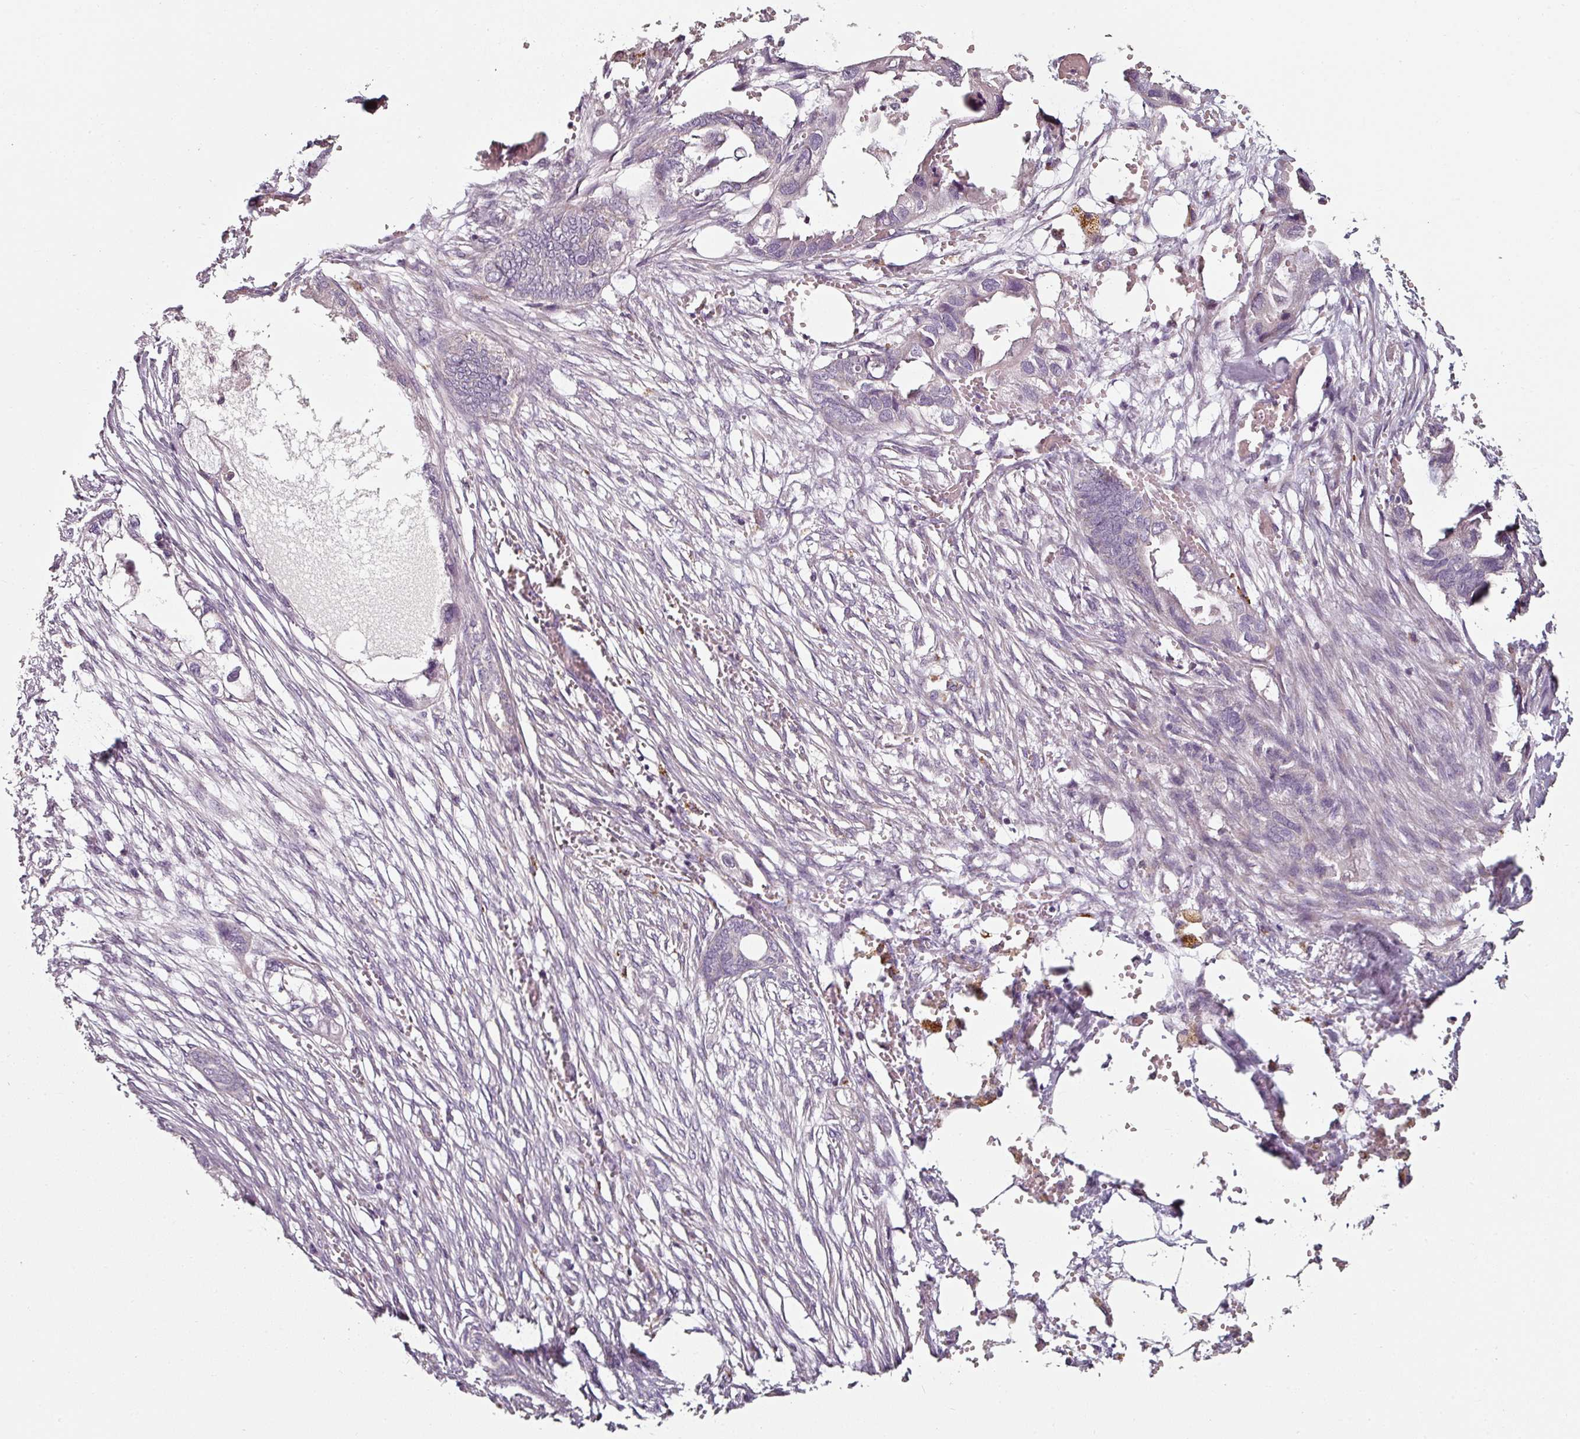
{"staining": {"intensity": "negative", "quantity": "none", "location": "none"}, "tissue": "endometrial cancer", "cell_type": "Tumor cells", "image_type": "cancer", "snomed": [{"axis": "morphology", "description": "Adenocarcinoma, NOS"}, {"axis": "morphology", "description": "Adenocarcinoma, metastatic, NOS"}, {"axis": "topography", "description": "Adipose tissue"}, {"axis": "topography", "description": "Endometrium"}], "caption": "Tumor cells are negative for protein expression in human adenocarcinoma (endometrial). (Stains: DAB immunohistochemistry with hematoxylin counter stain, Microscopy: brightfield microscopy at high magnification).", "gene": "CAP2", "patient": {"sex": "female", "age": 67}}